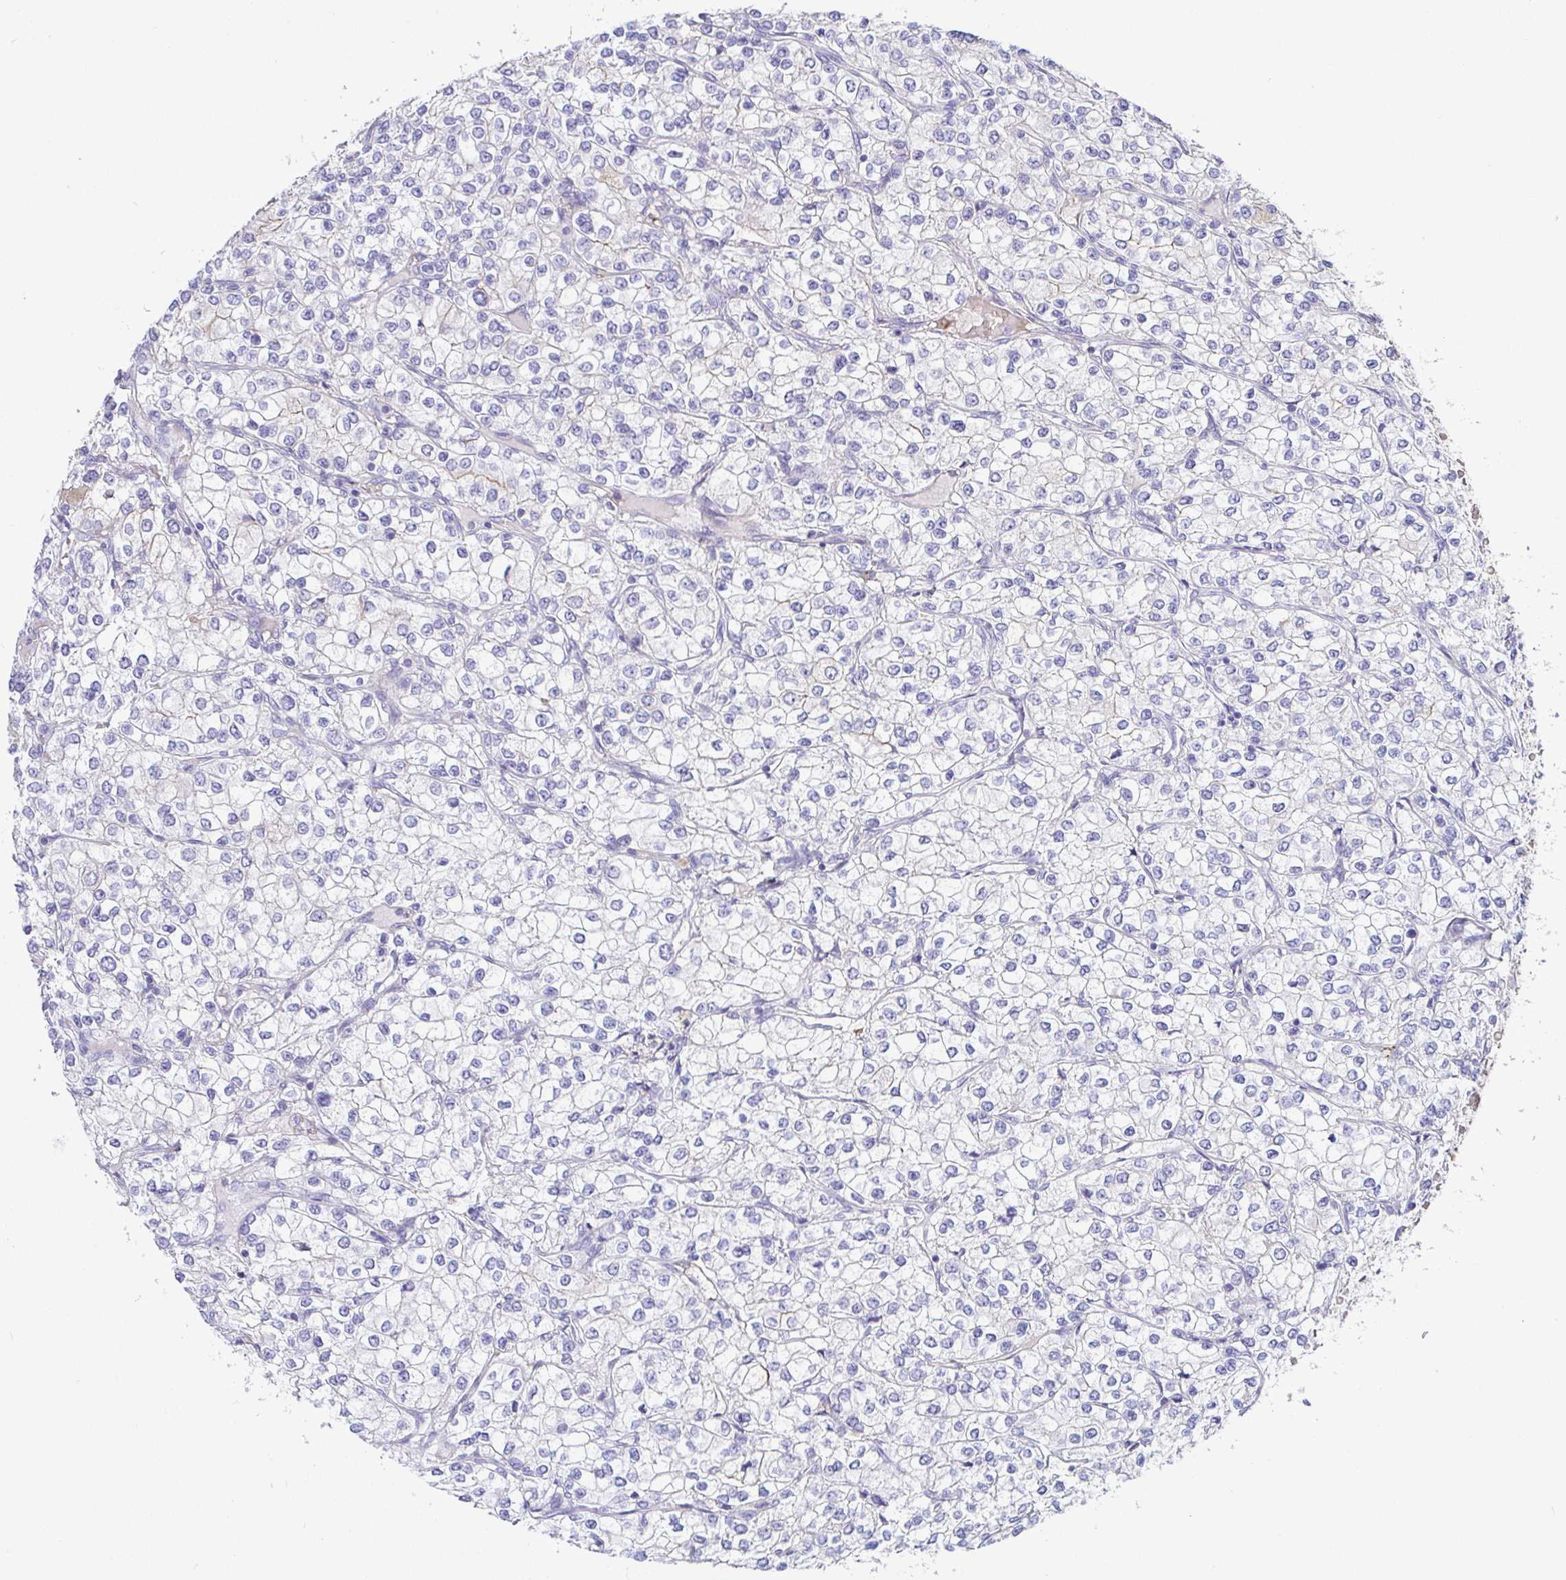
{"staining": {"intensity": "negative", "quantity": "none", "location": "none"}, "tissue": "renal cancer", "cell_type": "Tumor cells", "image_type": "cancer", "snomed": [{"axis": "morphology", "description": "Adenocarcinoma, NOS"}, {"axis": "topography", "description": "Kidney"}], "caption": "Immunohistochemistry photomicrograph of neoplastic tissue: human renal adenocarcinoma stained with DAB (3,3'-diaminobenzidine) displays no significant protein staining in tumor cells. Nuclei are stained in blue.", "gene": "SAA4", "patient": {"sex": "male", "age": 80}}